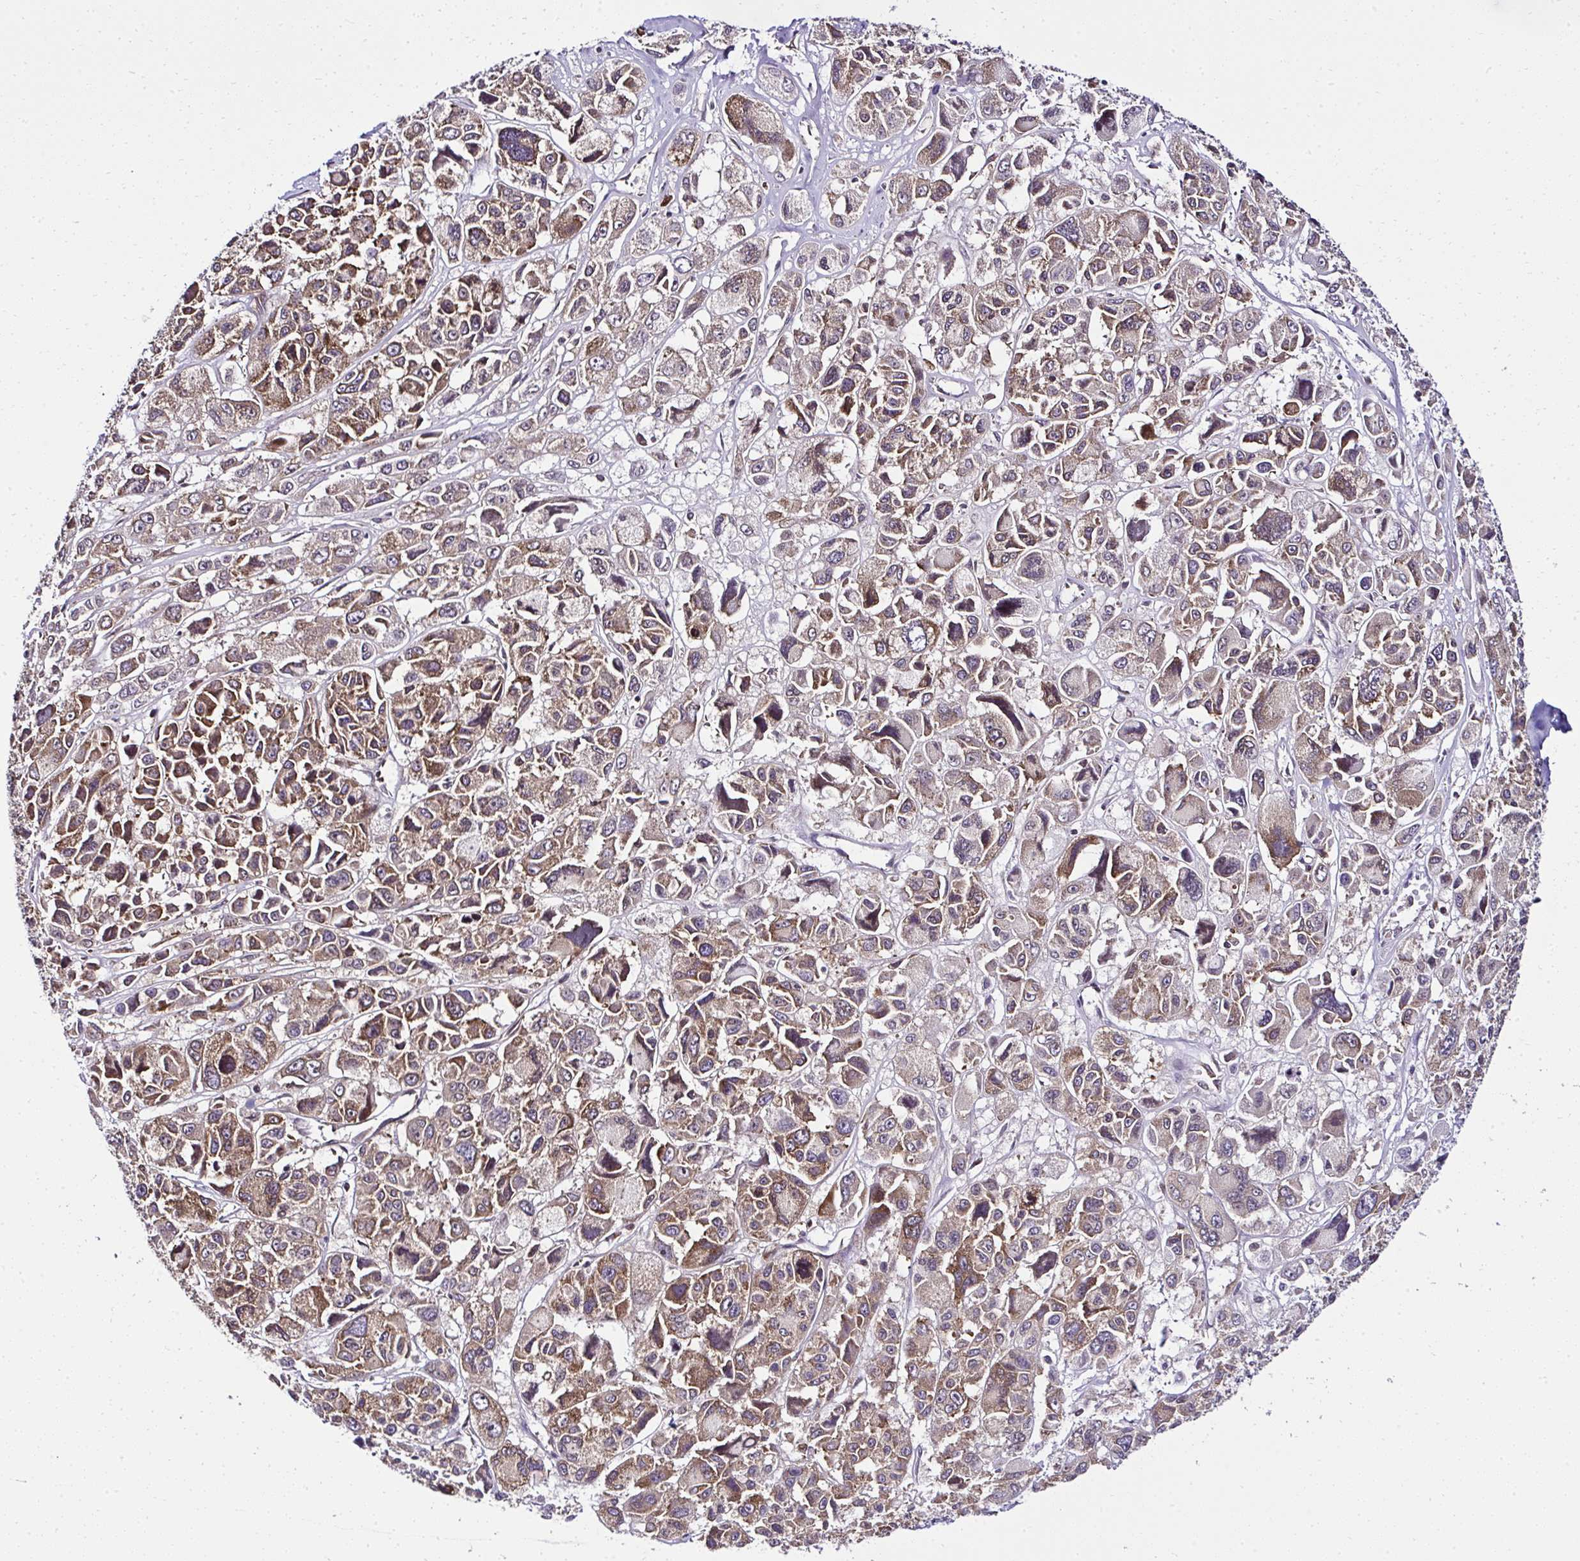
{"staining": {"intensity": "moderate", "quantity": ">75%", "location": "cytoplasmic/membranous"}, "tissue": "melanoma", "cell_type": "Tumor cells", "image_type": "cancer", "snomed": [{"axis": "morphology", "description": "Malignant melanoma, NOS"}, {"axis": "topography", "description": "Skin"}], "caption": "Human melanoma stained with a protein marker demonstrates moderate staining in tumor cells.", "gene": "RPS7", "patient": {"sex": "female", "age": 66}}